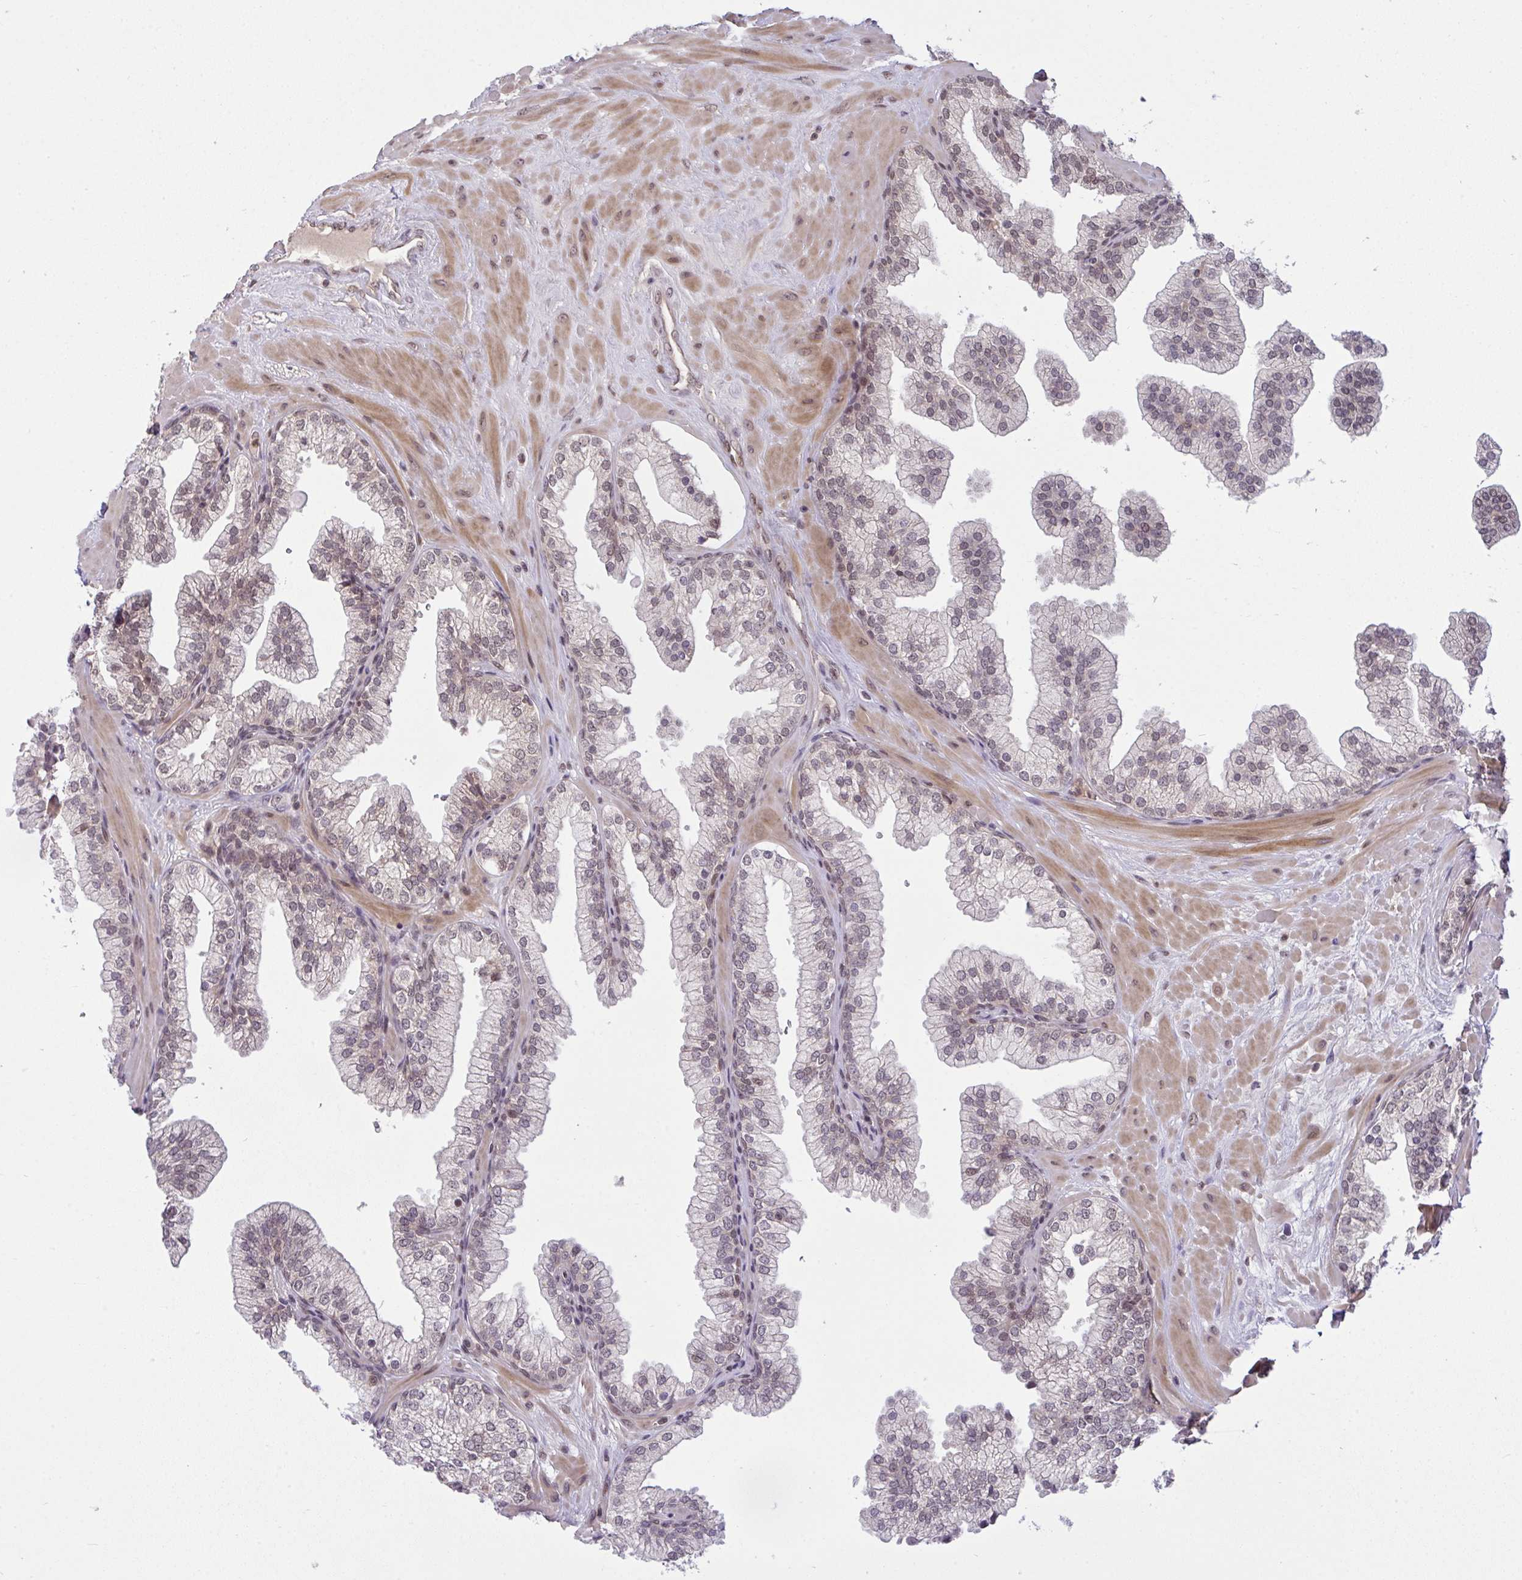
{"staining": {"intensity": "moderate", "quantity": "25%-75%", "location": "nuclear"}, "tissue": "prostate", "cell_type": "Glandular cells", "image_type": "normal", "snomed": [{"axis": "morphology", "description": "Normal tissue, NOS"}, {"axis": "topography", "description": "Prostate"}, {"axis": "topography", "description": "Peripheral nerve tissue"}], "caption": "The micrograph exhibits staining of normal prostate, revealing moderate nuclear protein expression (brown color) within glandular cells.", "gene": "KLF2", "patient": {"sex": "male", "age": 61}}